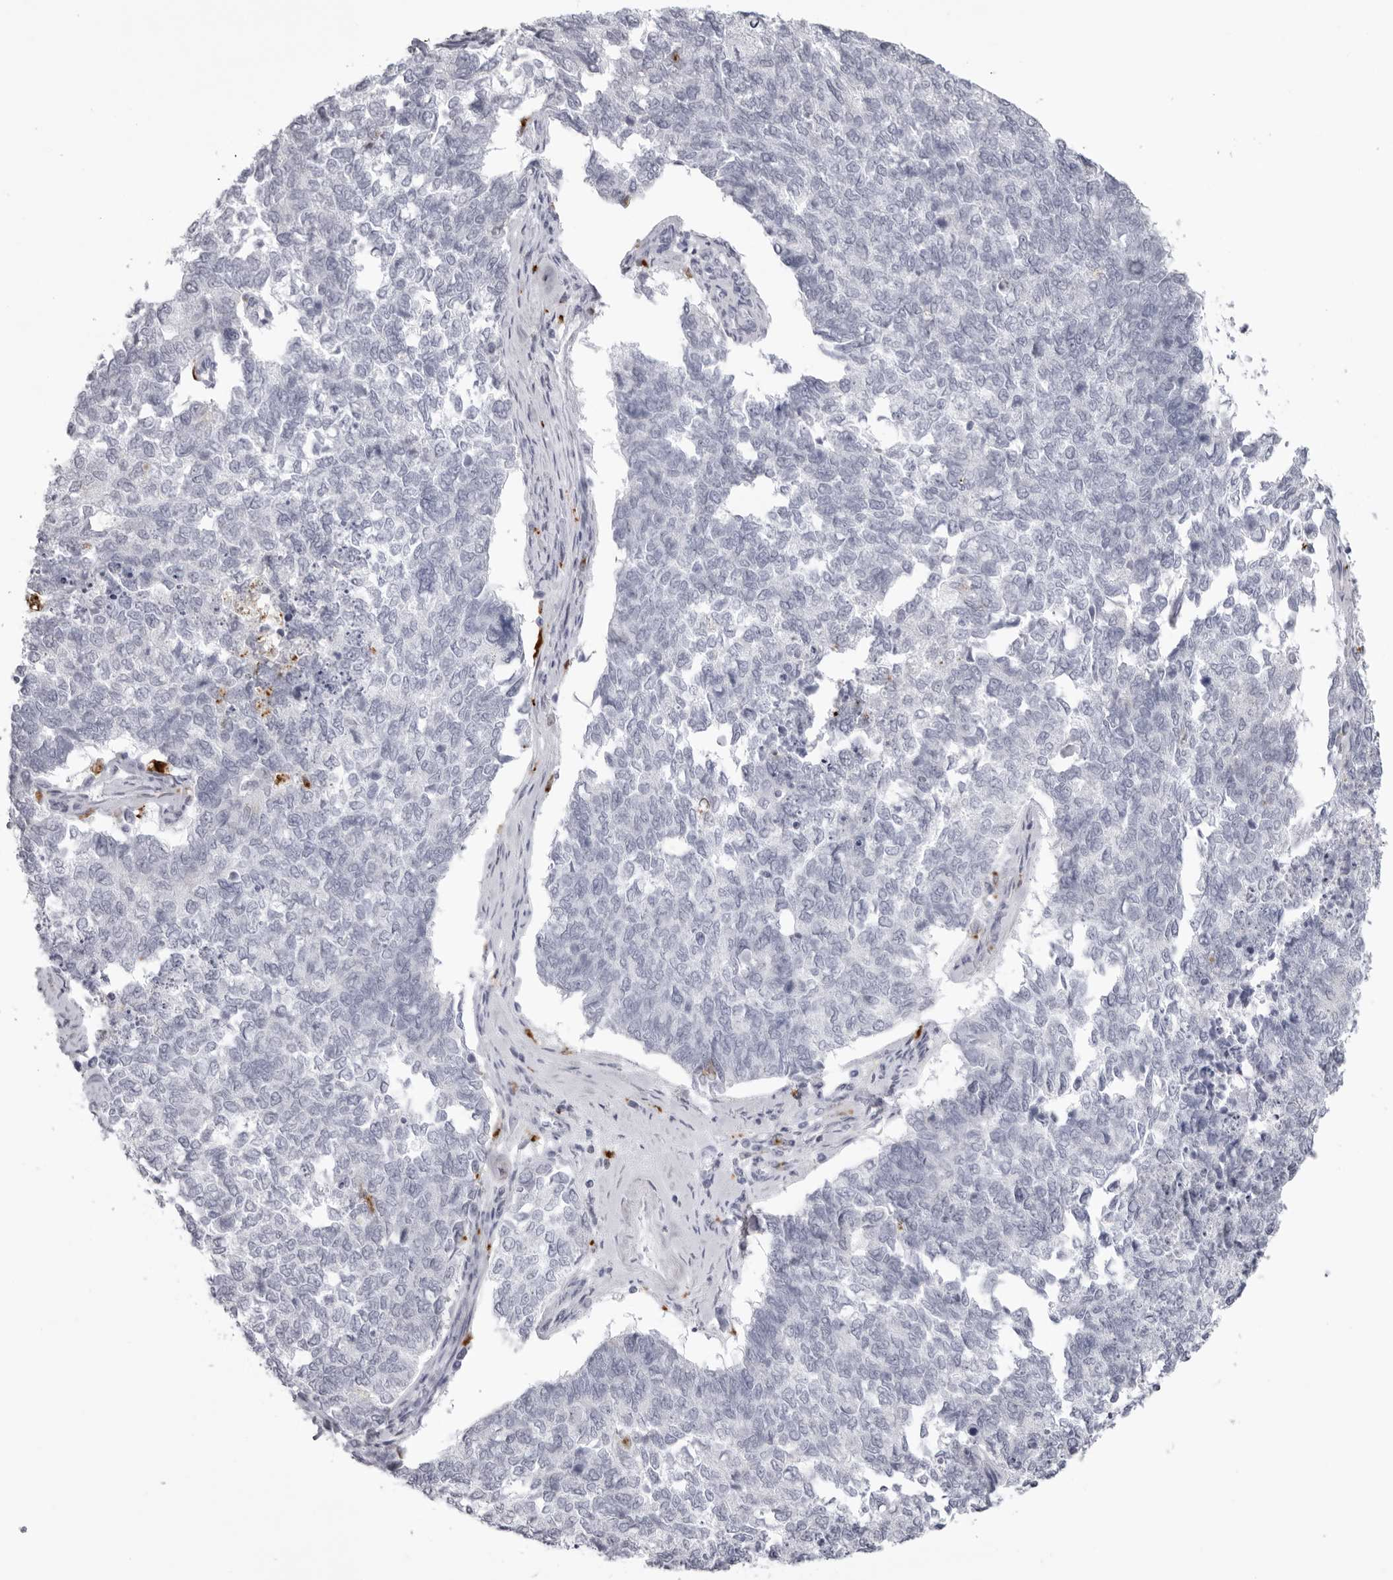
{"staining": {"intensity": "negative", "quantity": "none", "location": "none"}, "tissue": "cervical cancer", "cell_type": "Tumor cells", "image_type": "cancer", "snomed": [{"axis": "morphology", "description": "Squamous cell carcinoma, NOS"}, {"axis": "topography", "description": "Cervix"}], "caption": "The image exhibits no significant expression in tumor cells of cervical squamous cell carcinoma.", "gene": "IL25", "patient": {"sex": "female", "age": 63}}